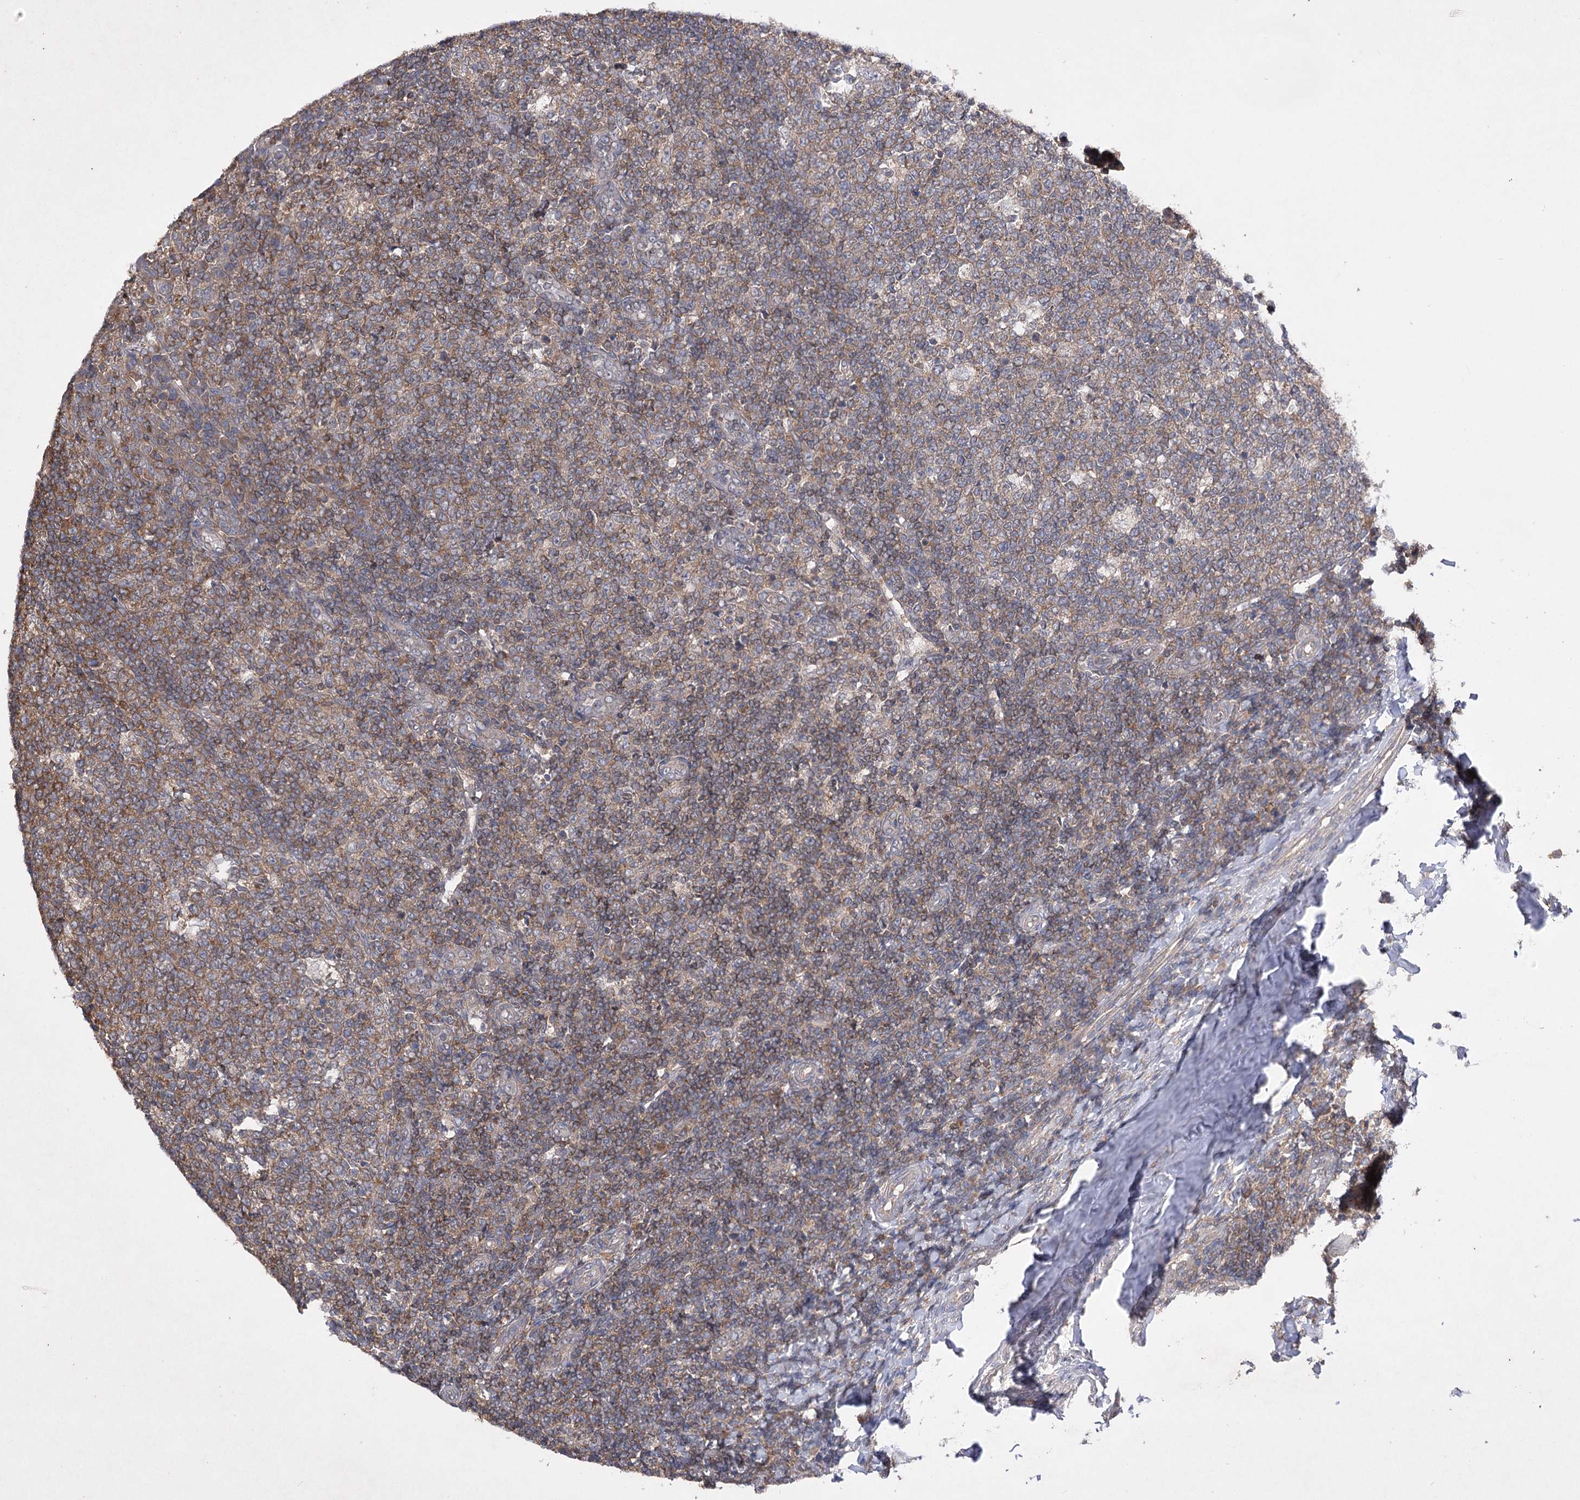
{"staining": {"intensity": "moderate", "quantity": ">75%", "location": "cytoplasmic/membranous"}, "tissue": "tonsil", "cell_type": "Germinal center cells", "image_type": "normal", "snomed": [{"axis": "morphology", "description": "Normal tissue, NOS"}, {"axis": "topography", "description": "Tonsil"}], "caption": "Normal tonsil shows moderate cytoplasmic/membranous expression in about >75% of germinal center cells, visualized by immunohistochemistry. (brown staining indicates protein expression, while blue staining denotes nuclei).", "gene": "BCR", "patient": {"sex": "female", "age": 19}}